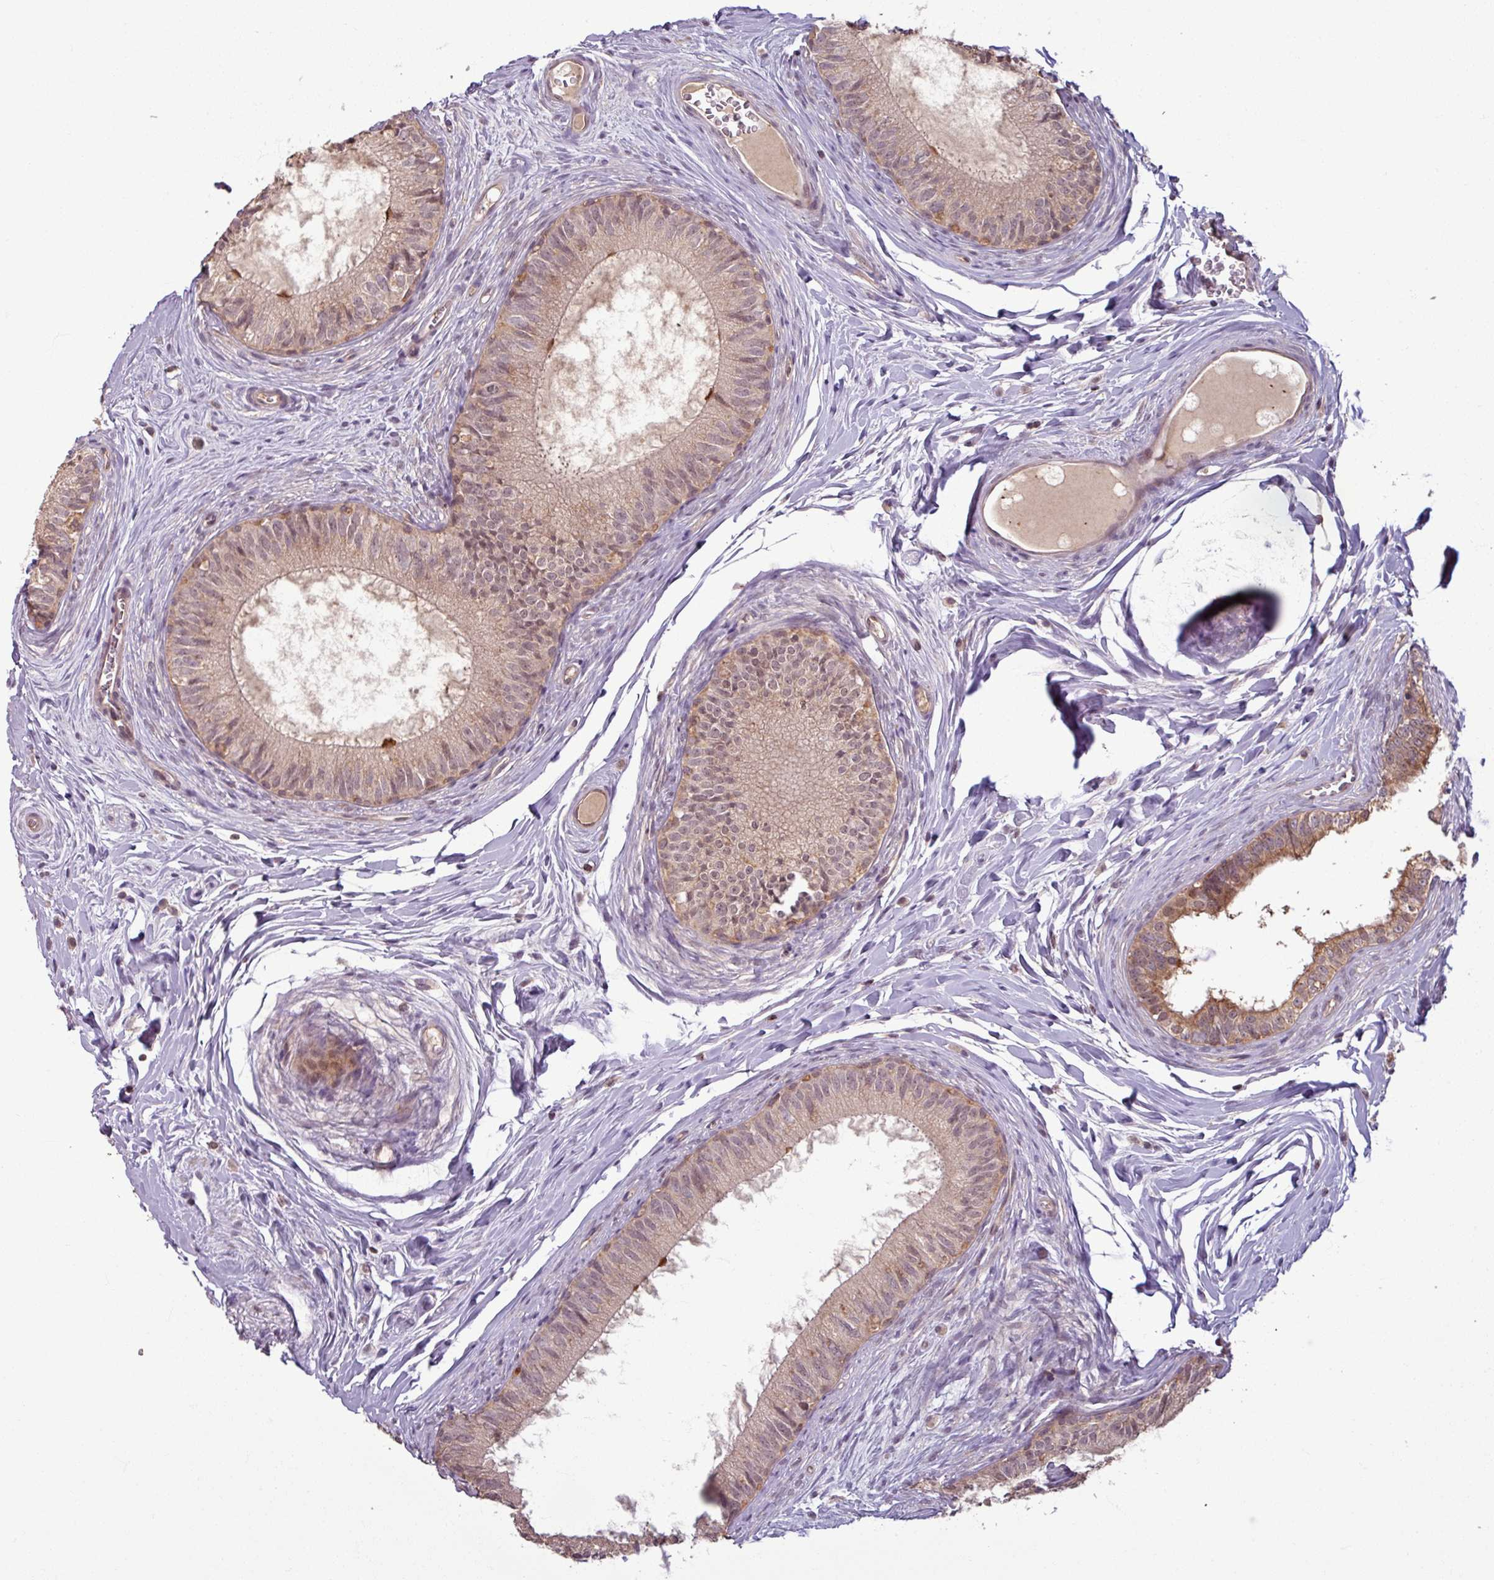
{"staining": {"intensity": "moderate", "quantity": "25%-75%", "location": "cytoplasmic/membranous,nuclear"}, "tissue": "epididymis", "cell_type": "Glandular cells", "image_type": "normal", "snomed": [{"axis": "morphology", "description": "Normal tissue, NOS"}, {"axis": "topography", "description": "Epididymis"}], "caption": "DAB (3,3'-diaminobenzidine) immunohistochemical staining of benign human epididymis exhibits moderate cytoplasmic/membranous,nuclear protein staining in about 25%-75% of glandular cells.", "gene": "OR6B1", "patient": {"sex": "male", "age": 25}}